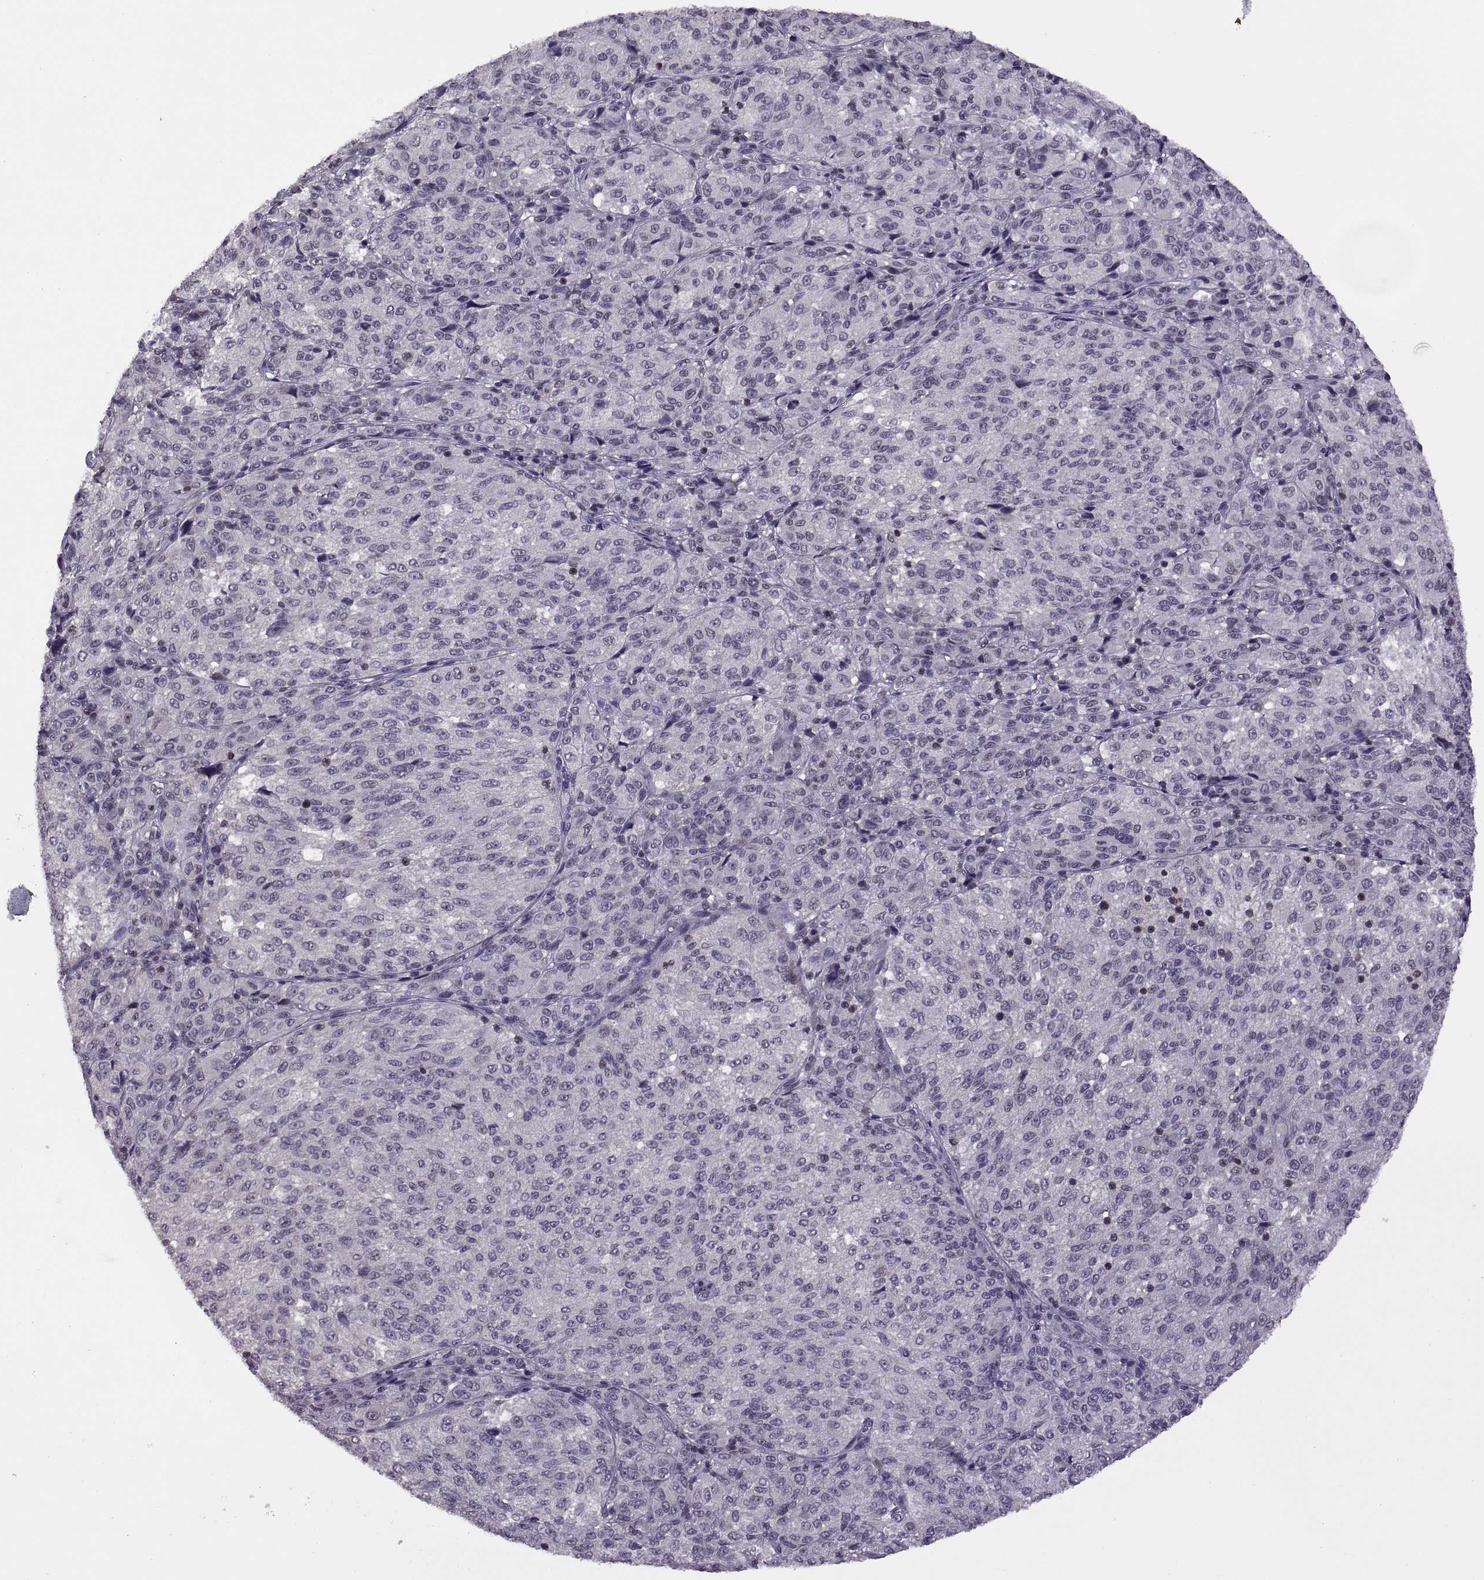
{"staining": {"intensity": "negative", "quantity": "none", "location": "none"}, "tissue": "melanoma", "cell_type": "Tumor cells", "image_type": "cancer", "snomed": [{"axis": "morphology", "description": "Malignant melanoma, Metastatic site"}, {"axis": "topography", "description": "Brain"}], "caption": "High magnification brightfield microscopy of melanoma stained with DAB (3,3'-diaminobenzidine) (brown) and counterstained with hematoxylin (blue): tumor cells show no significant staining.", "gene": "INTS3", "patient": {"sex": "female", "age": 56}}